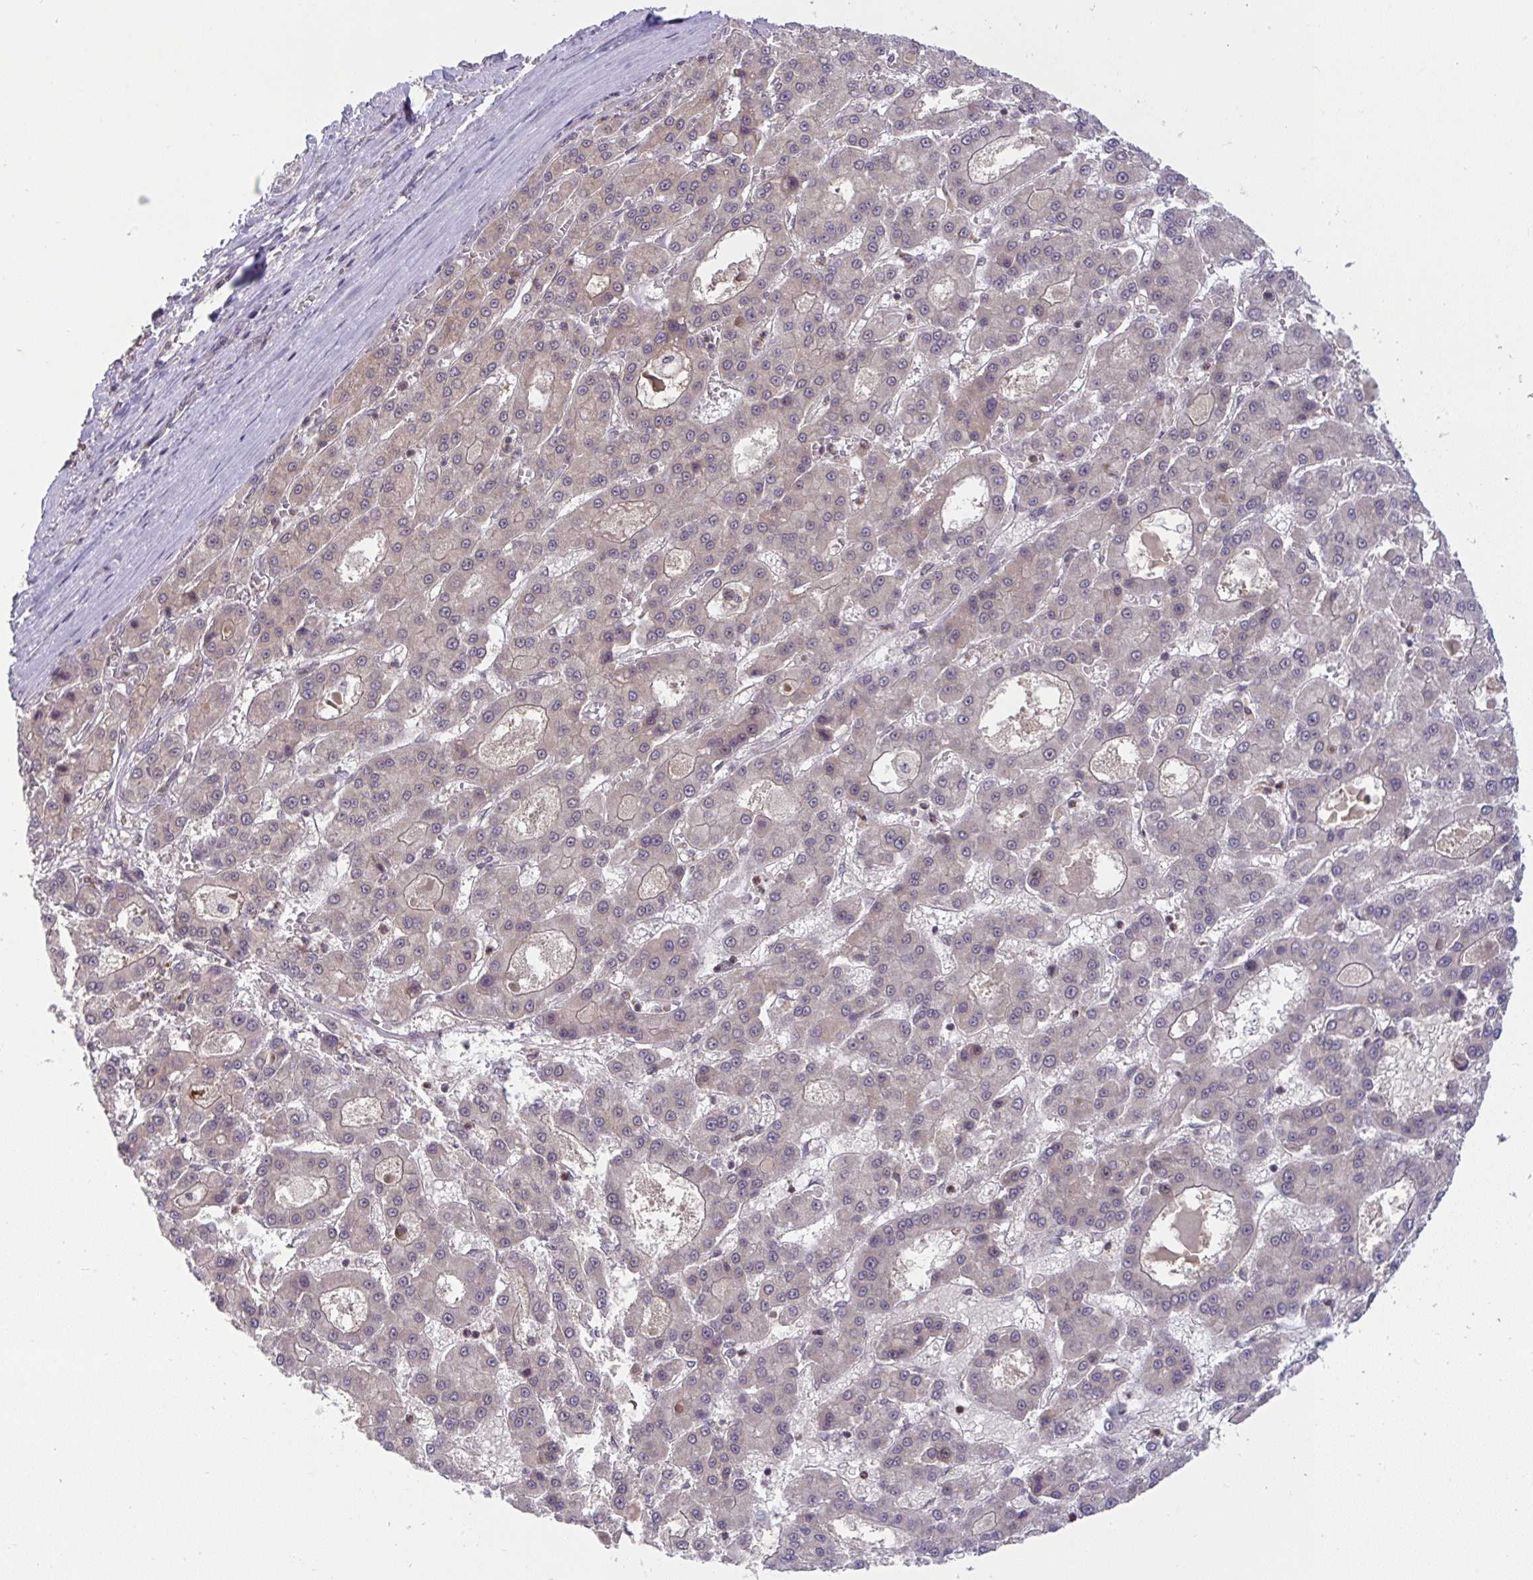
{"staining": {"intensity": "weak", "quantity": "25%-75%", "location": "cytoplasmic/membranous"}, "tissue": "liver cancer", "cell_type": "Tumor cells", "image_type": "cancer", "snomed": [{"axis": "morphology", "description": "Carcinoma, Hepatocellular, NOS"}, {"axis": "topography", "description": "Liver"}], "caption": "Liver hepatocellular carcinoma stained for a protein shows weak cytoplasmic/membranous positivity in tumor cells.", "gene": "KLF2", "patient": {"sex": "male", "age": 70}}